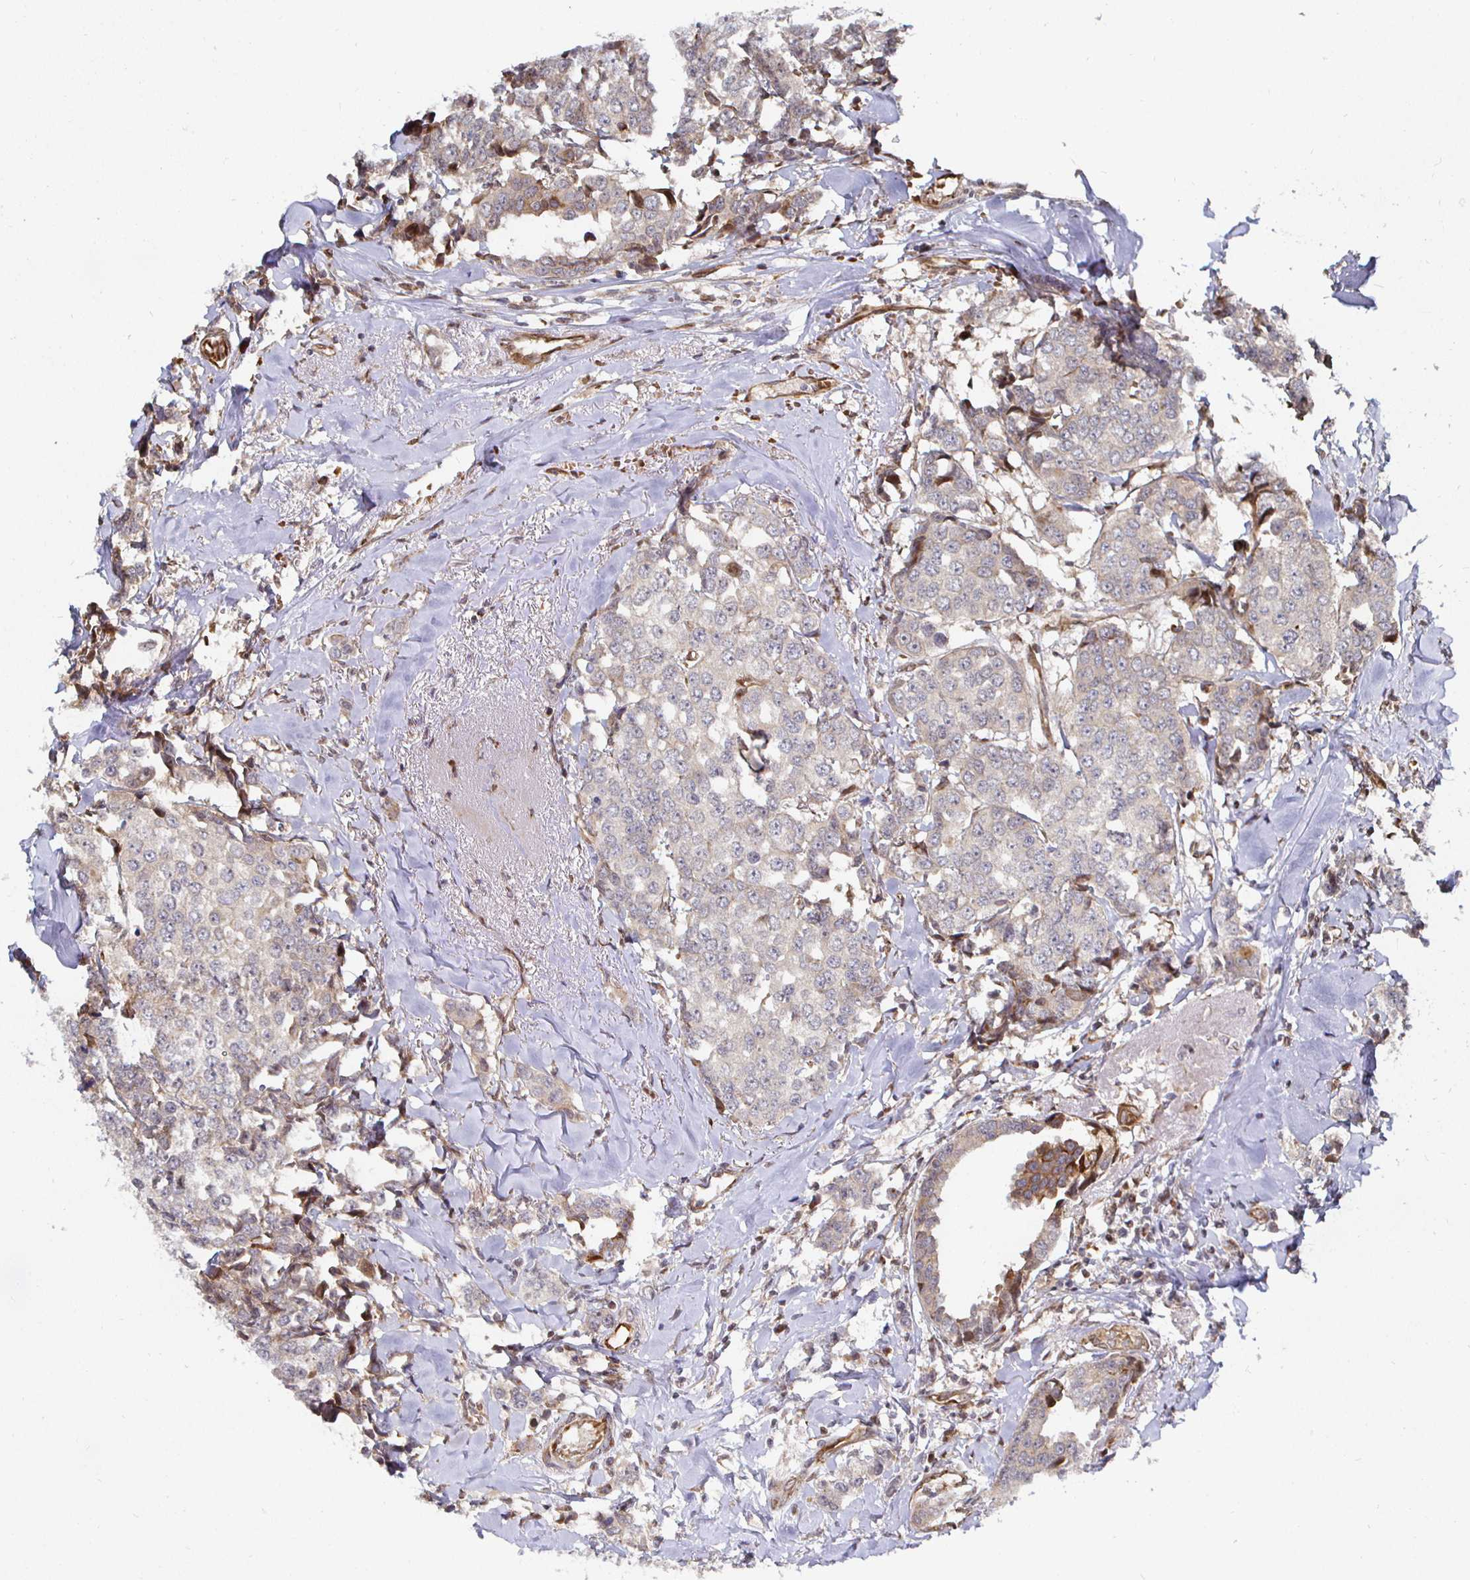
{"staining": {"intensity": "weak", "quantity": "<25%", "location": "cytoplasmic/membranous"}, "tissue": "breast cancer", "cell_type": "Tumor cells", "image_type": "cancer", "snomed": [{"axis": "morphology", "description": "Duct carcinoma"}, {"axis": "topography", "description": "Breast"}], "caption": "Immunohistochemistry photomicrograph of human invasive ductal carcinoma (breast) stained for a protein (brown), which shows no expression in tumor cells.", "gene": "TBKBP1", "patient": {"sex": "female", "age": 80}}